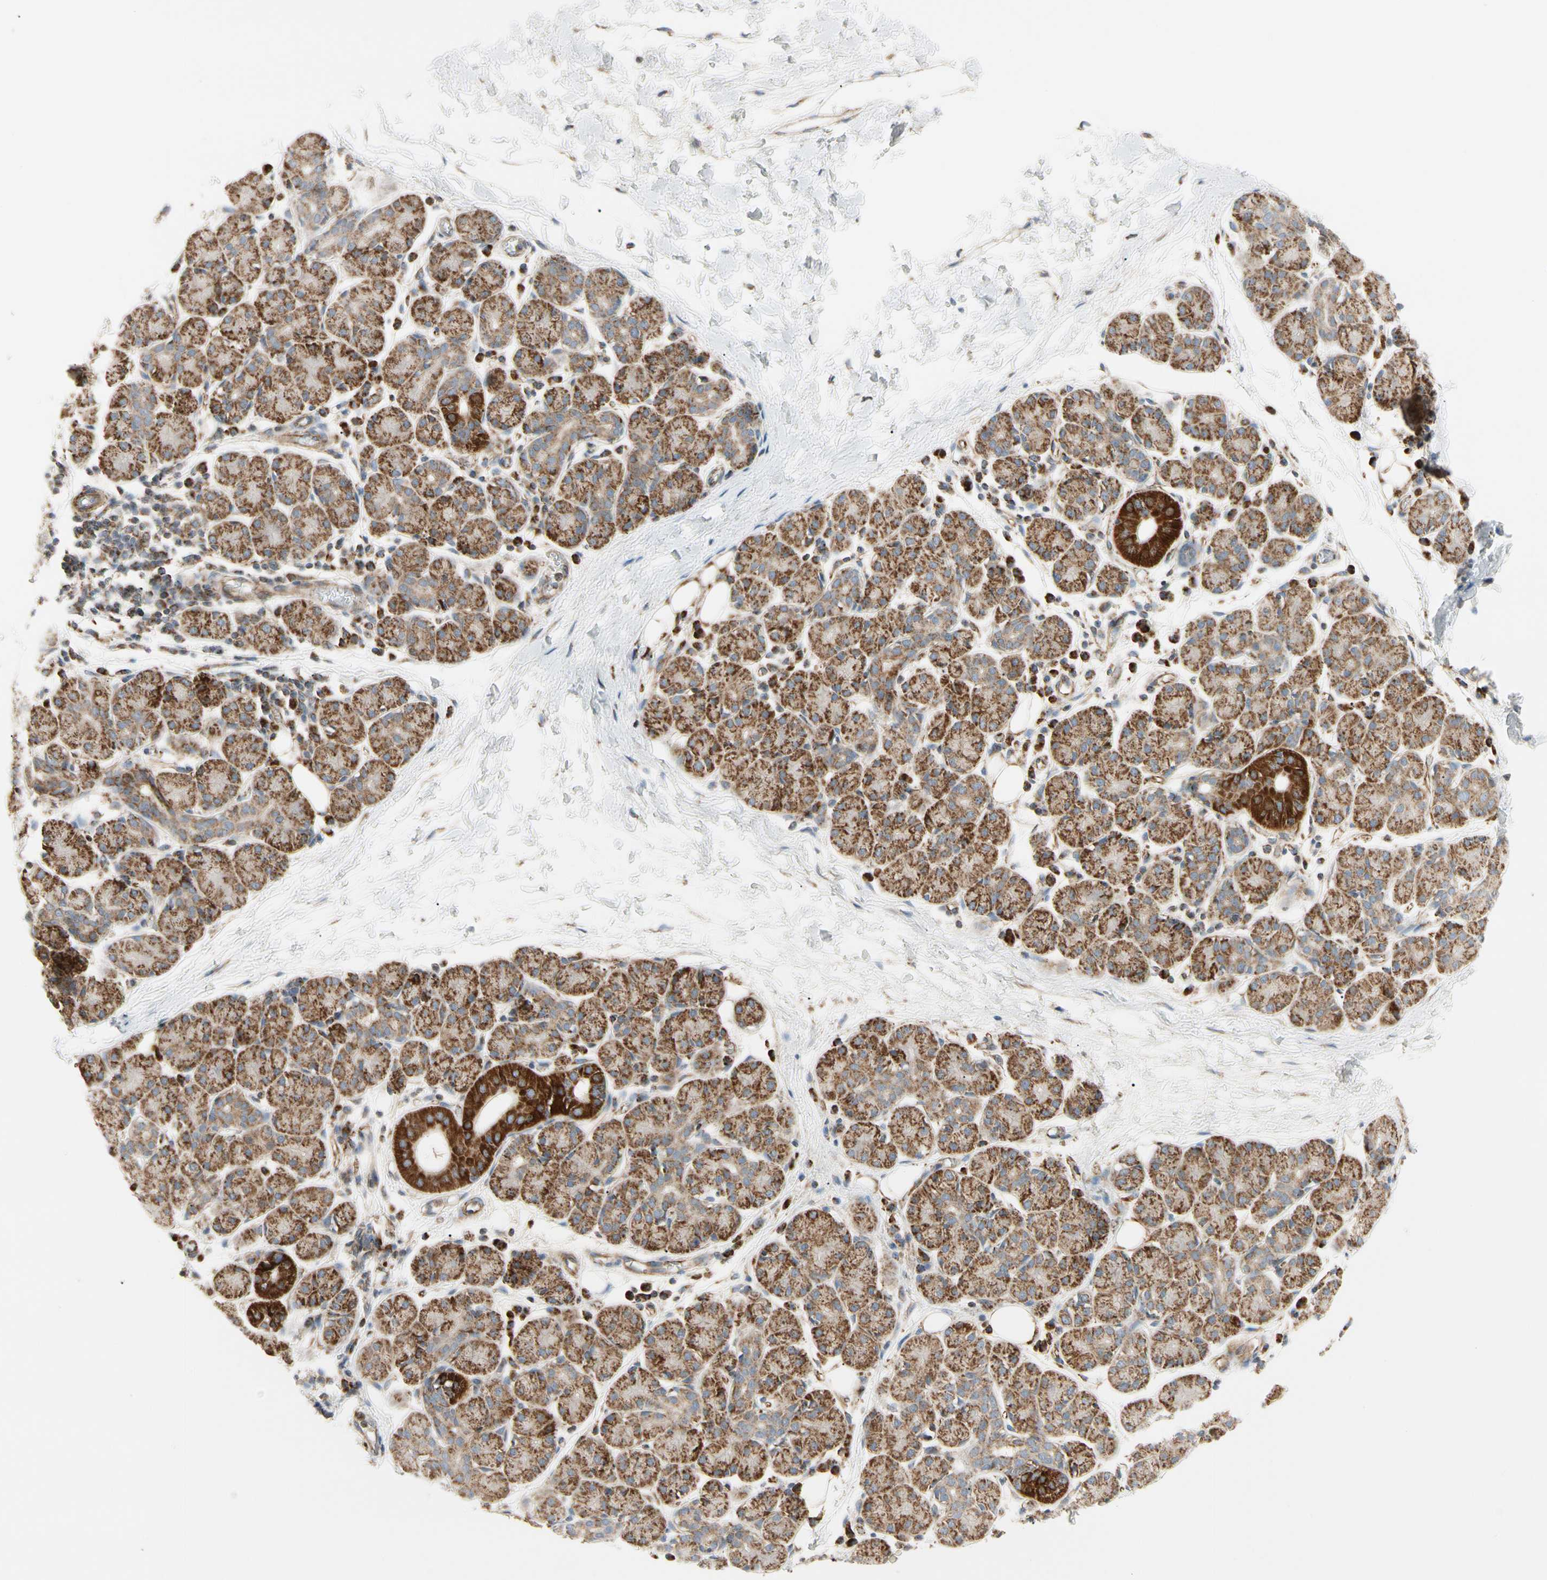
{"staining": {"intensity": "moderate", "quantity": "25%-75%", "location": "cytoplasmic/membranous"}, "tissue": "salivary gland", "cell_type": "Glandular cells", "image_type": "normal", "snomed": [{"axis": "morphology", "description": "Normal tissue, NOS"}, {"axis": "morphology", "description": "Inflammation, NOS"}, {"axis": "topography", "description": "Lymph node"}, {"axis": "topography", "description": "Salivary gland"}], "caption": "Salivary gland stained with a brown dye exhibits moderate cytoplasmic/membranous positive positivity in about 25%-75% of glandular cells.", "gene": "TBC1D10A", "patient": {"sex": "male", "age": 3}}